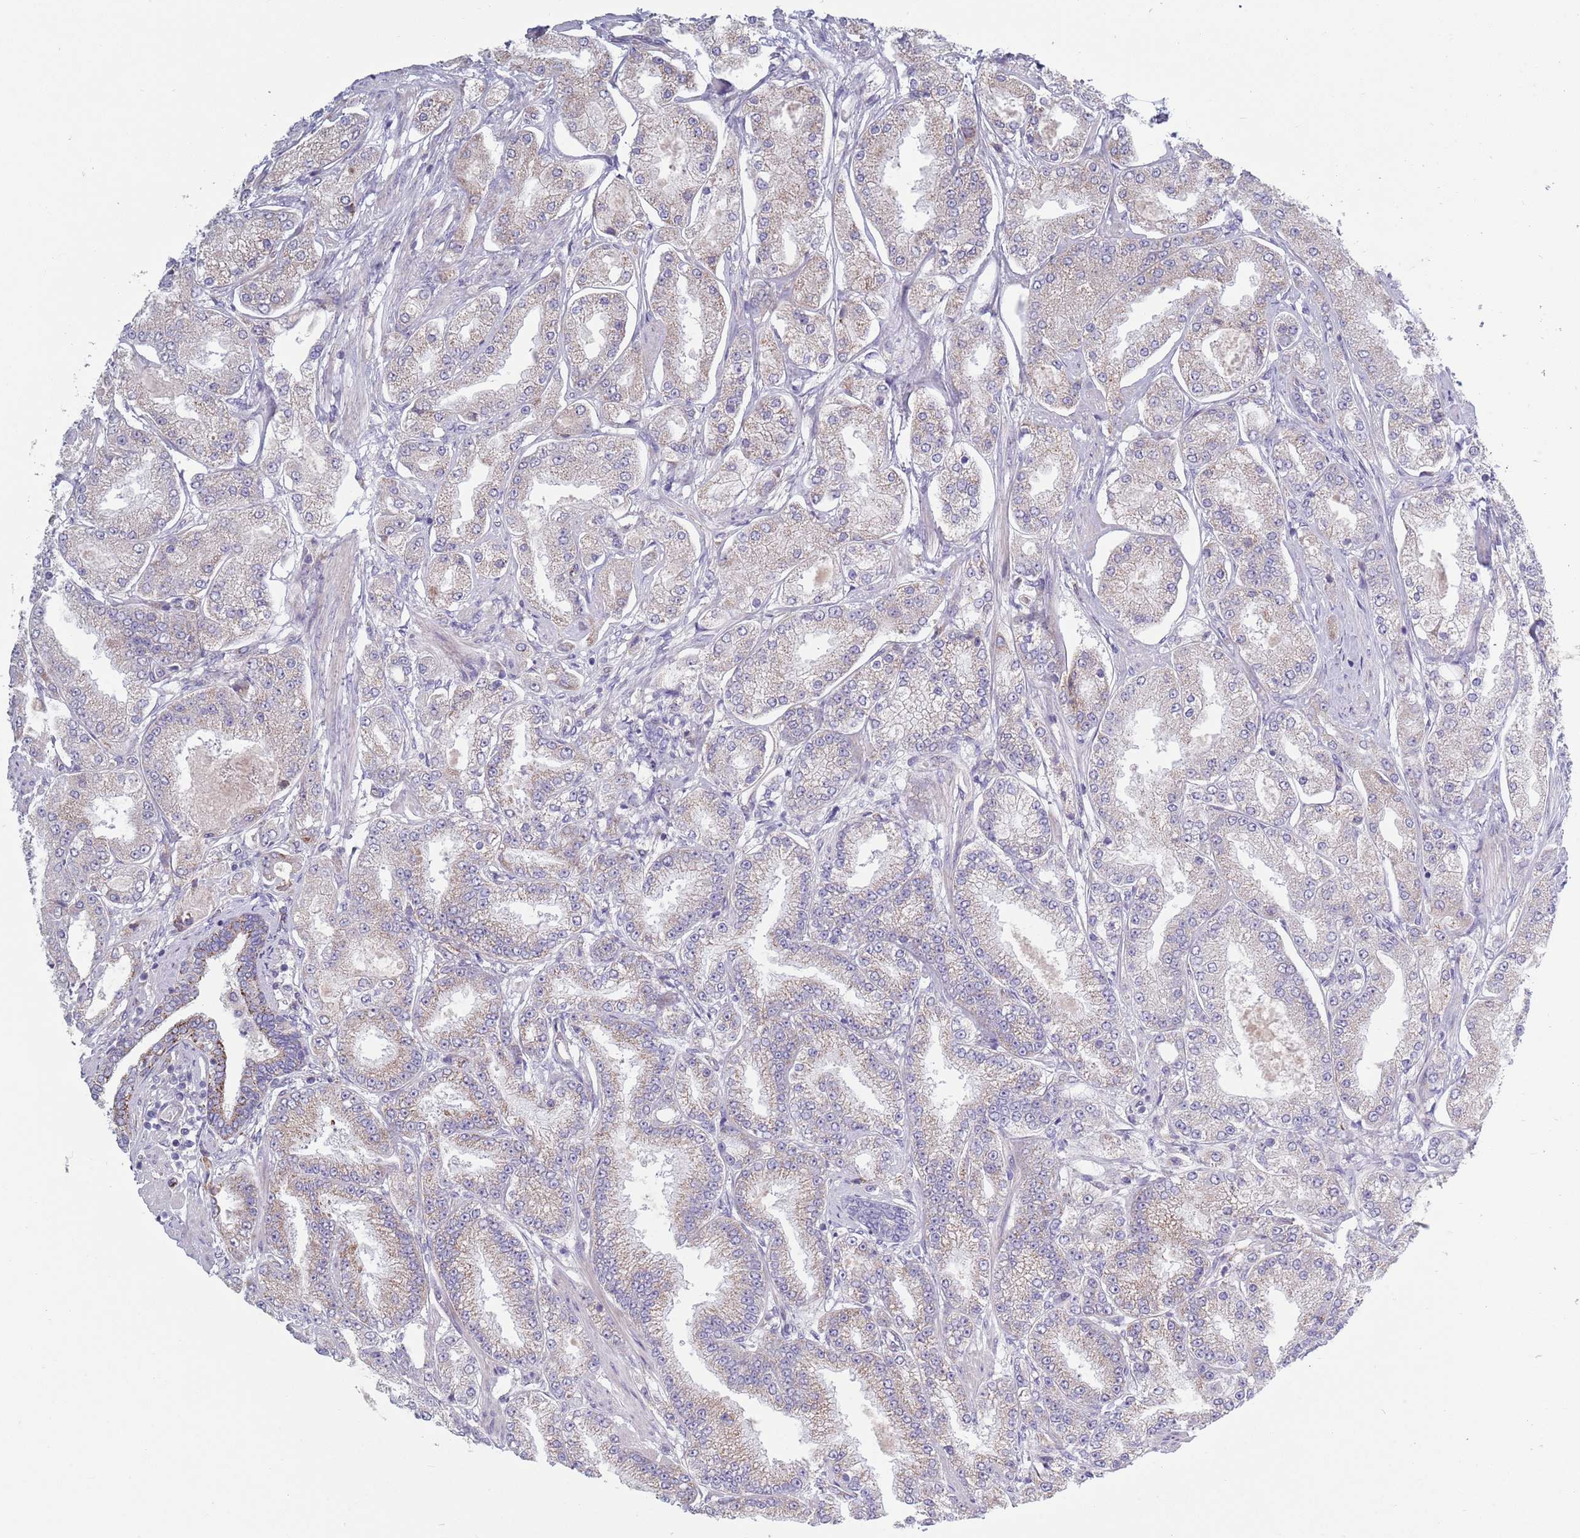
{"staining": {"intensity": "moderate", "quantity": "<25%", "location": "cytoplasmic/membranous"}, "tissue": "prostate cancer", "cell_type": "Tumor cells", "image_type": "cancer", "snomed": [{"axis": "morphology", "description": "Adenocarcinoma, High grade"}, {"axis": "topography", "description": "Prostate"}], "caption": "DAB (3,3'-diaminobenzidine) immunohistochemical staining of prostate cancer (high-grade adenocarcinoma) shows moderate cytoplasmic/membranous protein expression in about <25% of tumor cells.", "gene": "TYW1", "patient": {"sex": "male", "age": 69}}